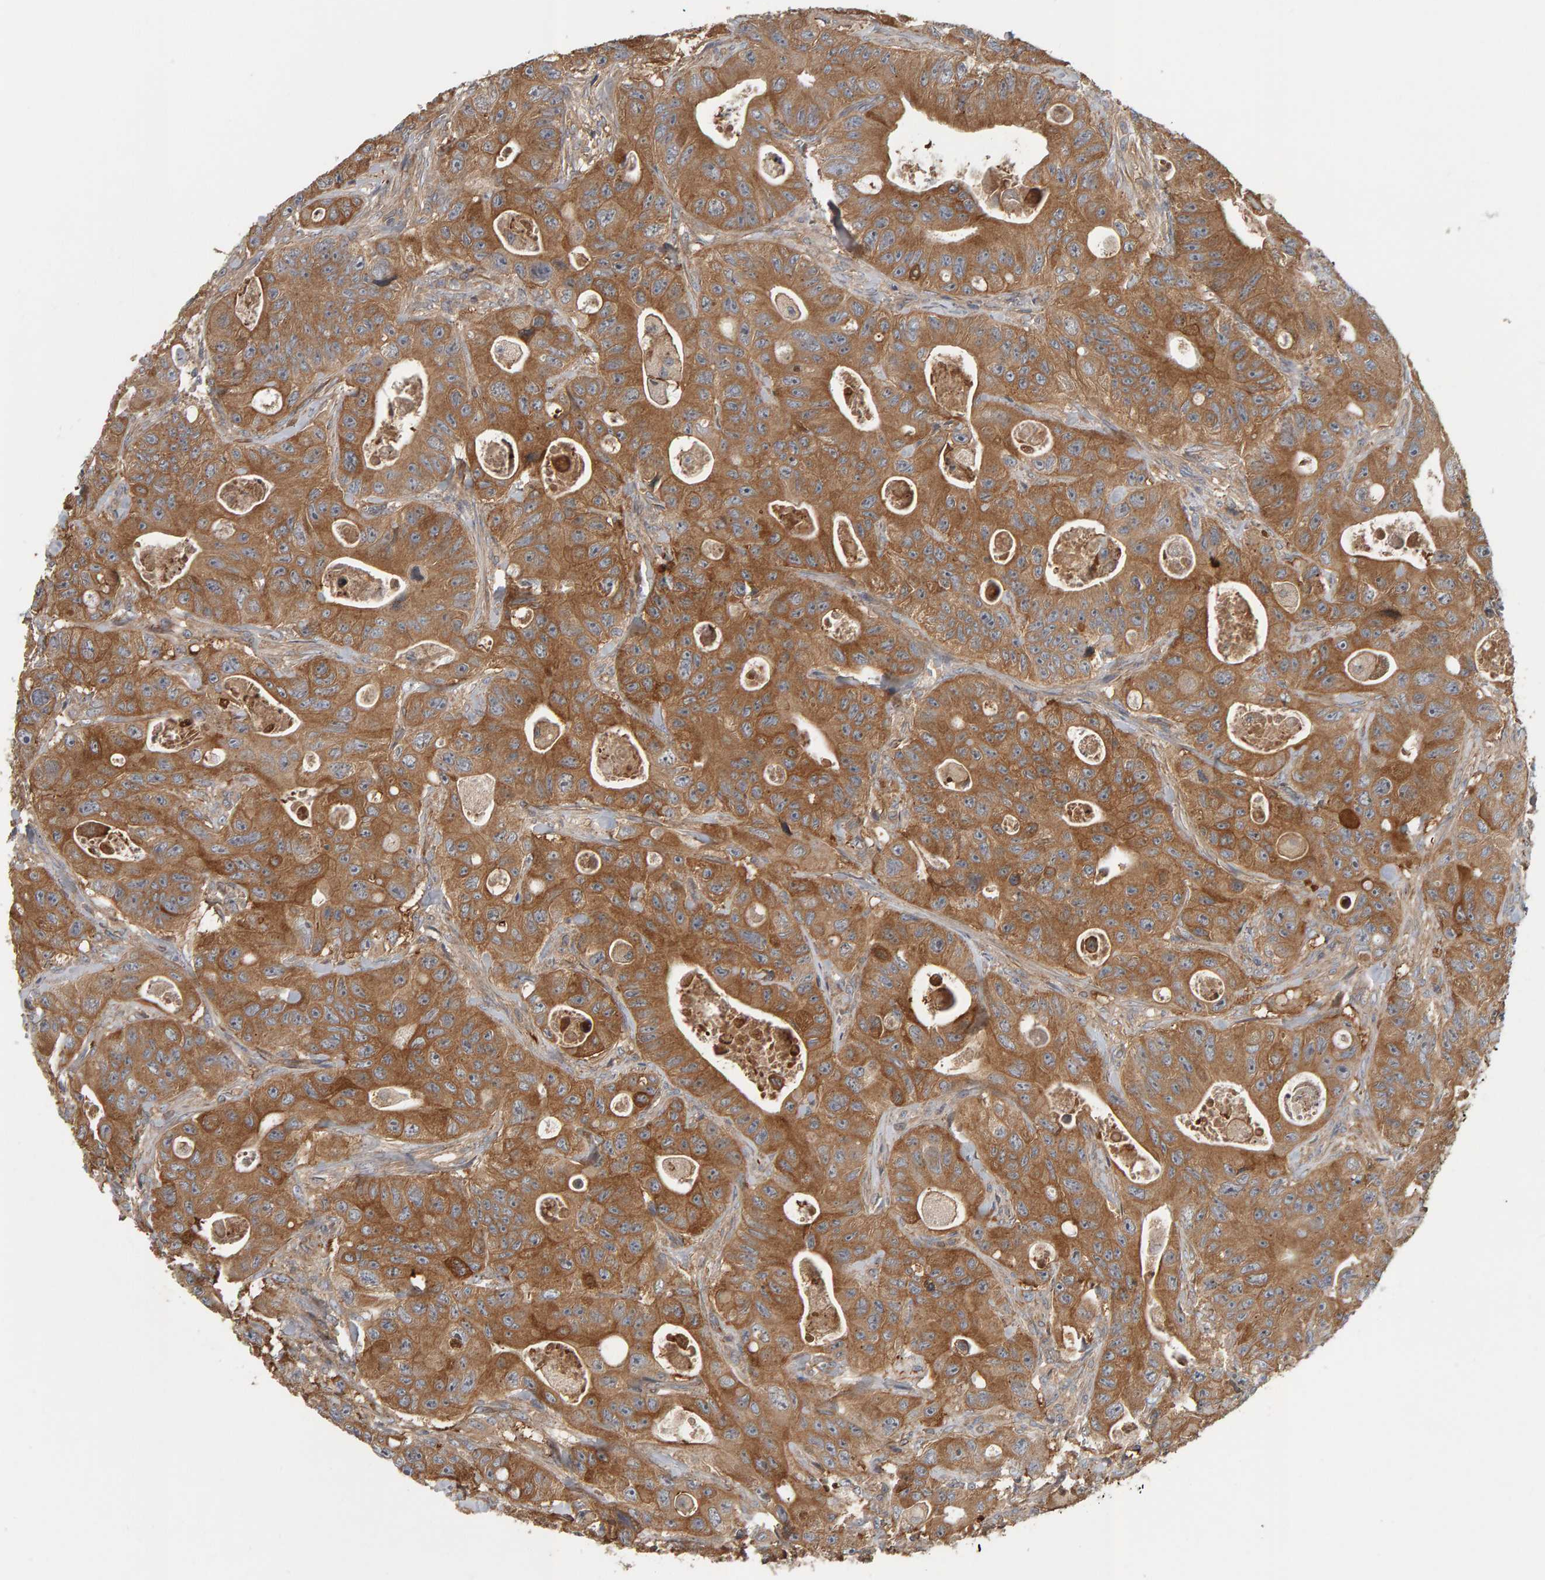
{"staining": {"intensity": "moderate", "quantity": ">75%", "location": "cytoplasmic/membranous"}, "tissue": "colorectal cancer", "cell_type": "Tumor cells", "image_type": "cancer", "snomed": [{"axis": "morphology", "description": "Adenocarcinoma, NOS"}, {"axis": "topography", "description": "Colon"}], "caption": "Tumor cells display medium levels of moderate cytoplasmic/membranous staining in approximately >75% of cells in adenocarcinoma (colorectal).", "gene": "C9orf72", "patient": {"sex": "female", "age": 46}}